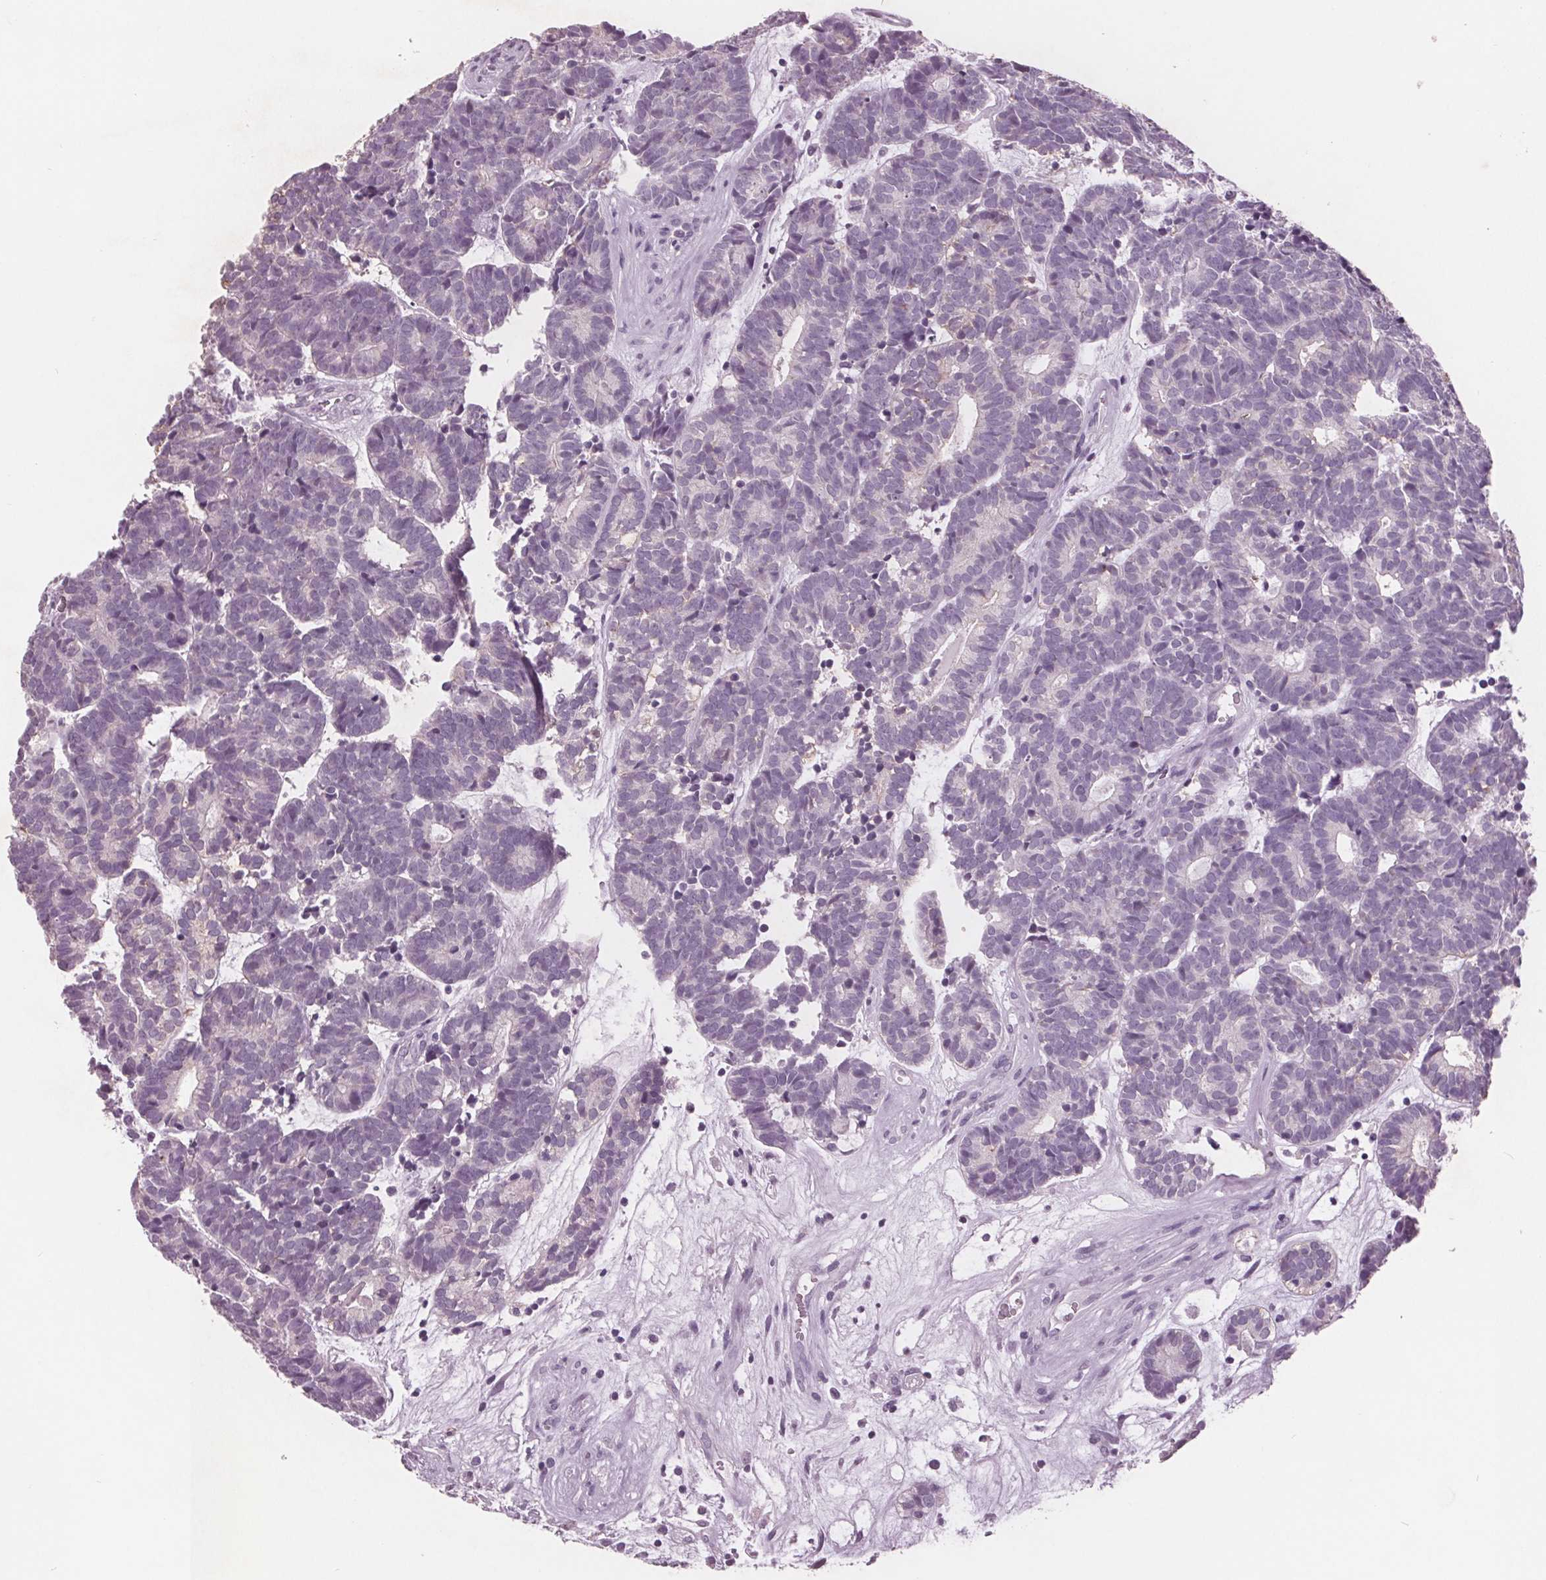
{"staining": {"intensity": "negative", "quantity": "none", "location": "none"}, "tissue": "head and neck cancer", "cell_type": "Tumor cells", "image_type": "cancer", "snomed": [{"axis": "morphology", "description": "Adenocarcinoma, NOS"}, {"axis": "topography", "description": "Head-Neck"}], "caption": "Immunohistochemistry (IHC) micrograph of neoplastic tissue: human head and neck adenocarcinoma stained with DAB demonstrates no significant protein staining in tumor cells. (DAB immunohistochemistry visualized using brightfield microscopy, high magnification).", "gene": "PTPN14", "patient": {"sex": "female", "age": 81}}